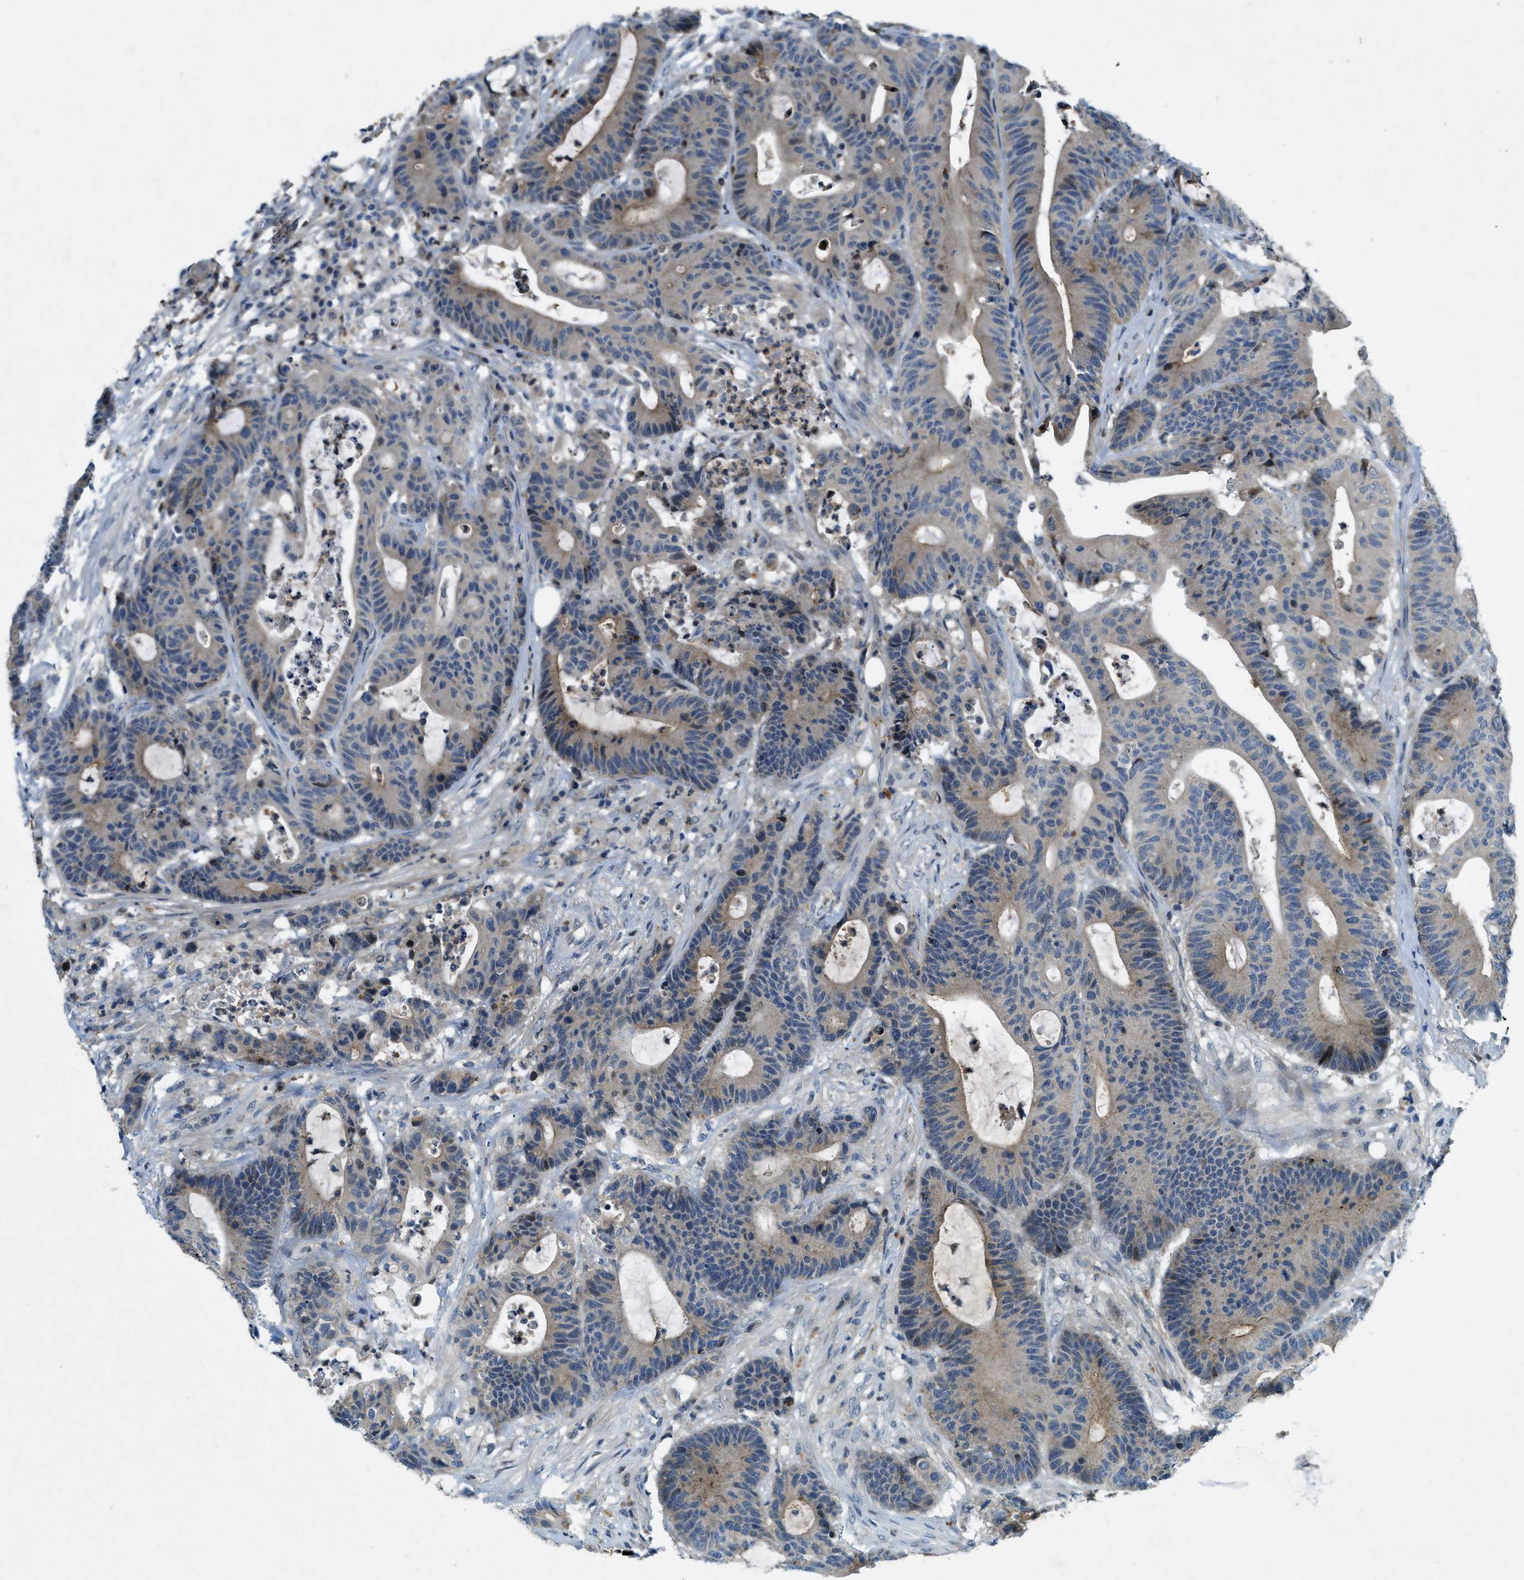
{"staining": {"intensity": "weak", "quantity": "25%-75%", "location": "cytoplasmic/membranous"}, "tissue": "colorectal cancer", "cell_type": "Tumor cells", "image_type": "cancer", "snomed": [{"axis": "morphology", "description": "Adenocarcinoma, NOS"}, {"axis": "topography", "description": "Colon"}], "caption": "Protein analysis of colorectal adenocarcinoma tissue reveals weak cytoplasmic/membranous expression in about 25%-75% of tumor cells.", "gene": "SNX14", "patient": {"sex": "female", "age": 84}}